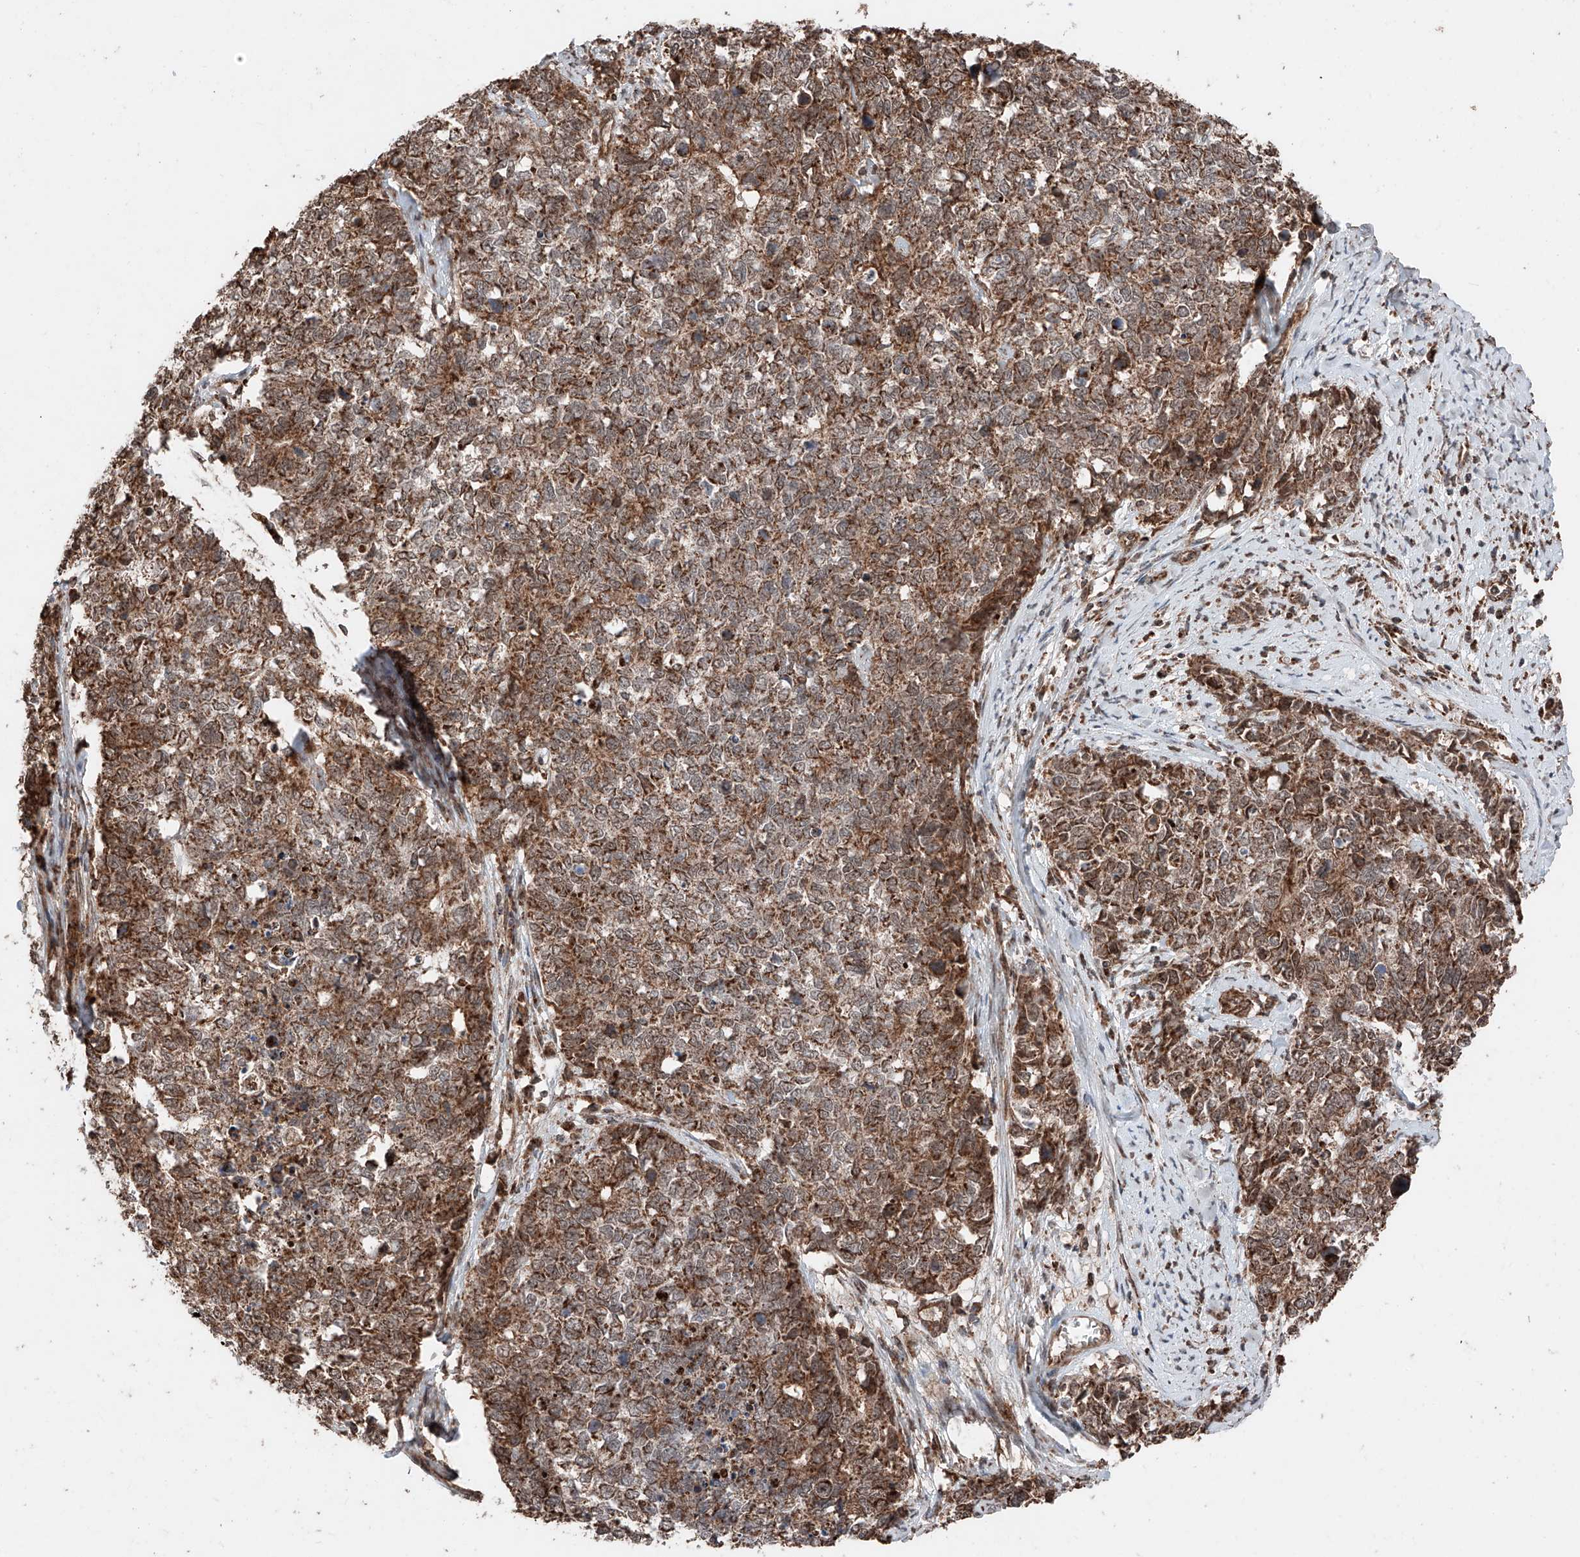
{"staining": {"intensity": "moderate", "quantity": ">75%", "location": "cytoplasmic/membranous"}, "tissue": "cervical cancer", "cell_type": "Tumor cells", "image_type": "cancer", "snomed": [{"axis": "morphology", "description": "Squamous cell carcinoma, NOS"}, {"axis": "topography", "description": "Cervix"}], "caption": "Tumor cells reveal medium levels of moderate cytoplasmic/membranous positivity in approximately >75% of cells in cervical cancer.", "gene": "ZSCAN29", "patient": {"sex": "female", "age": 63}}